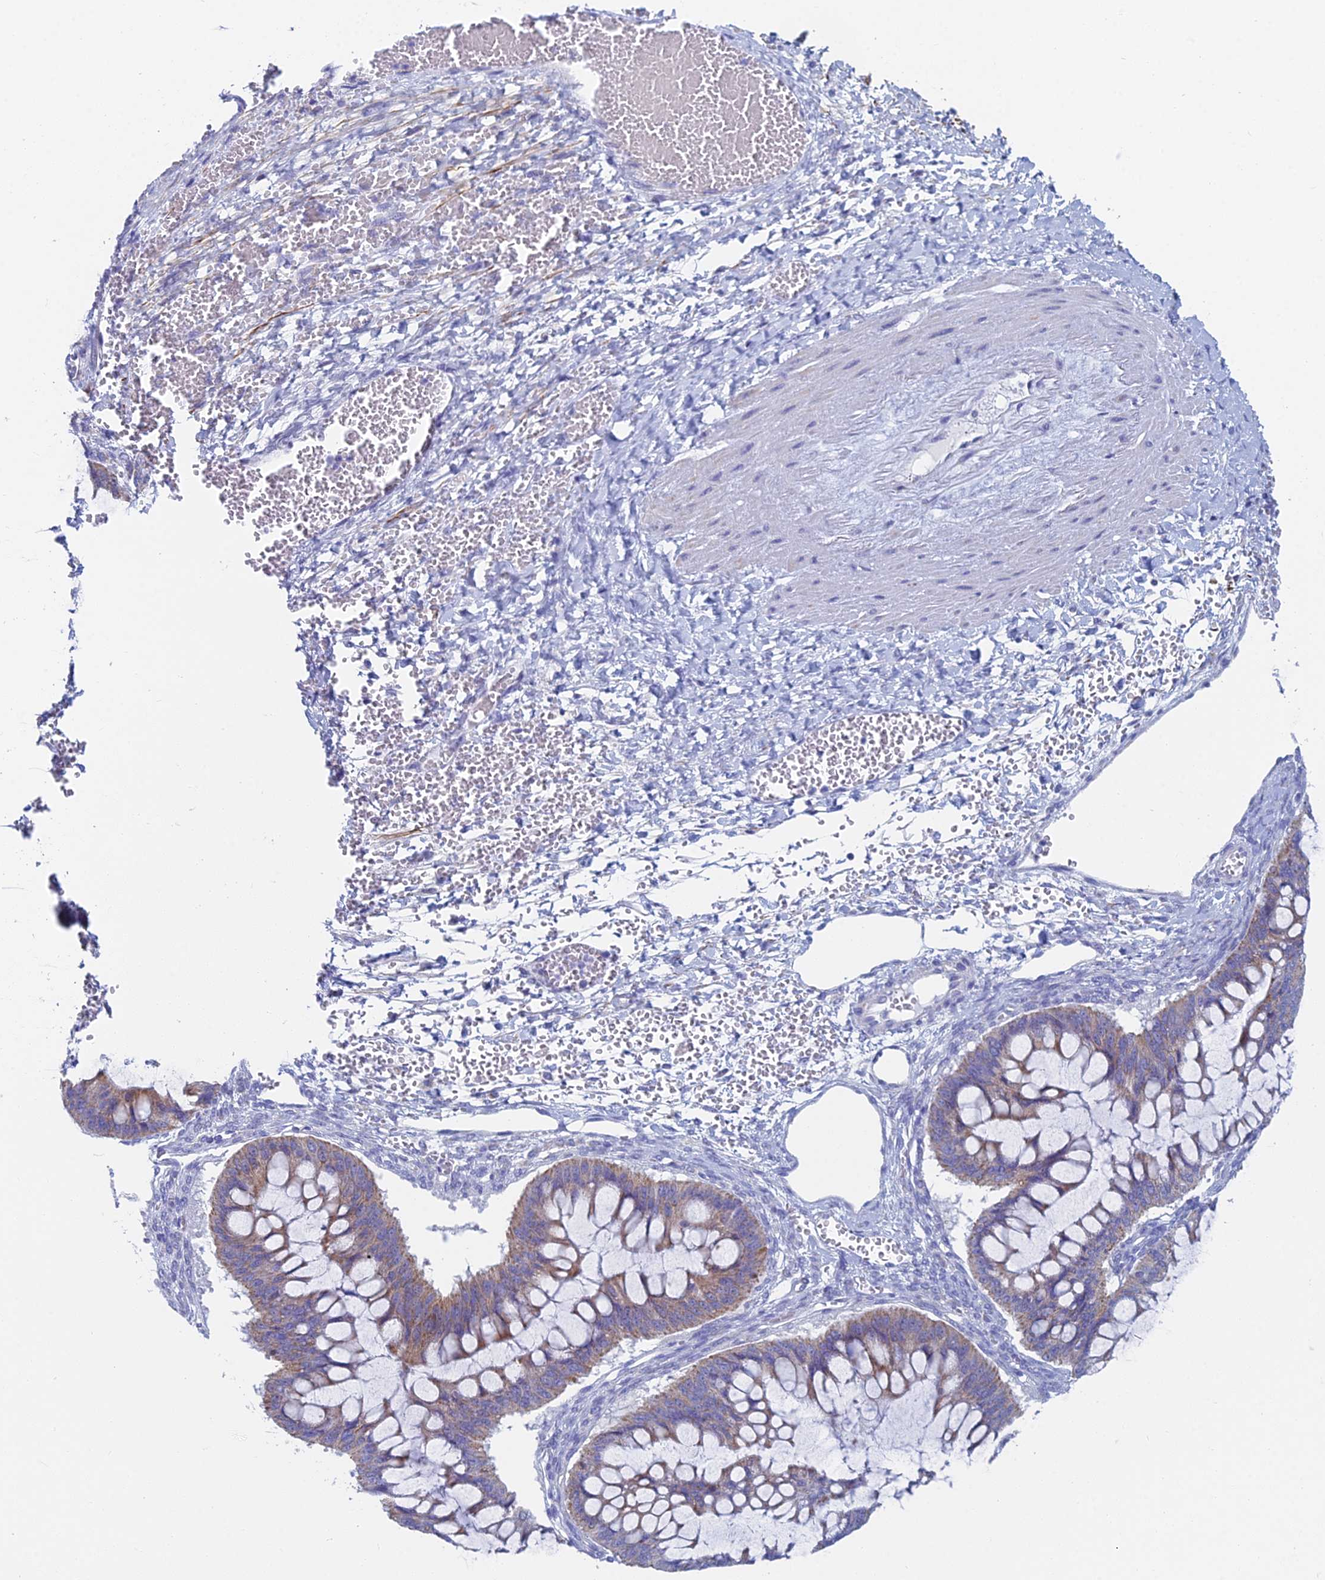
{"staining": {"intensity": "weak", "quantity": ">75%", "location": "cytoplasmic/membranous"}, "tissue": "ovarian cancer", "cell_type": "Tumor cells", "image_type": "cancer", "snomed": [{"axis": "morphology", "description": "Cystadenocarcinoma, mucinous, NOS"}, {"axis": "topography", "description": "Ovary"}], "caption": "Weak cytoplasmic/membranous protein positivity is appreciated in approximately >75% of tumor cells in ovarian cancer (mucinous cystadenocarcinoma). Using DAB (brown) and hematoxylin (blue) stains, captured at high magnification using brightfield microscopy.", "gene": "ACSM1", "patient": {"sex": "female", "age": 73}}